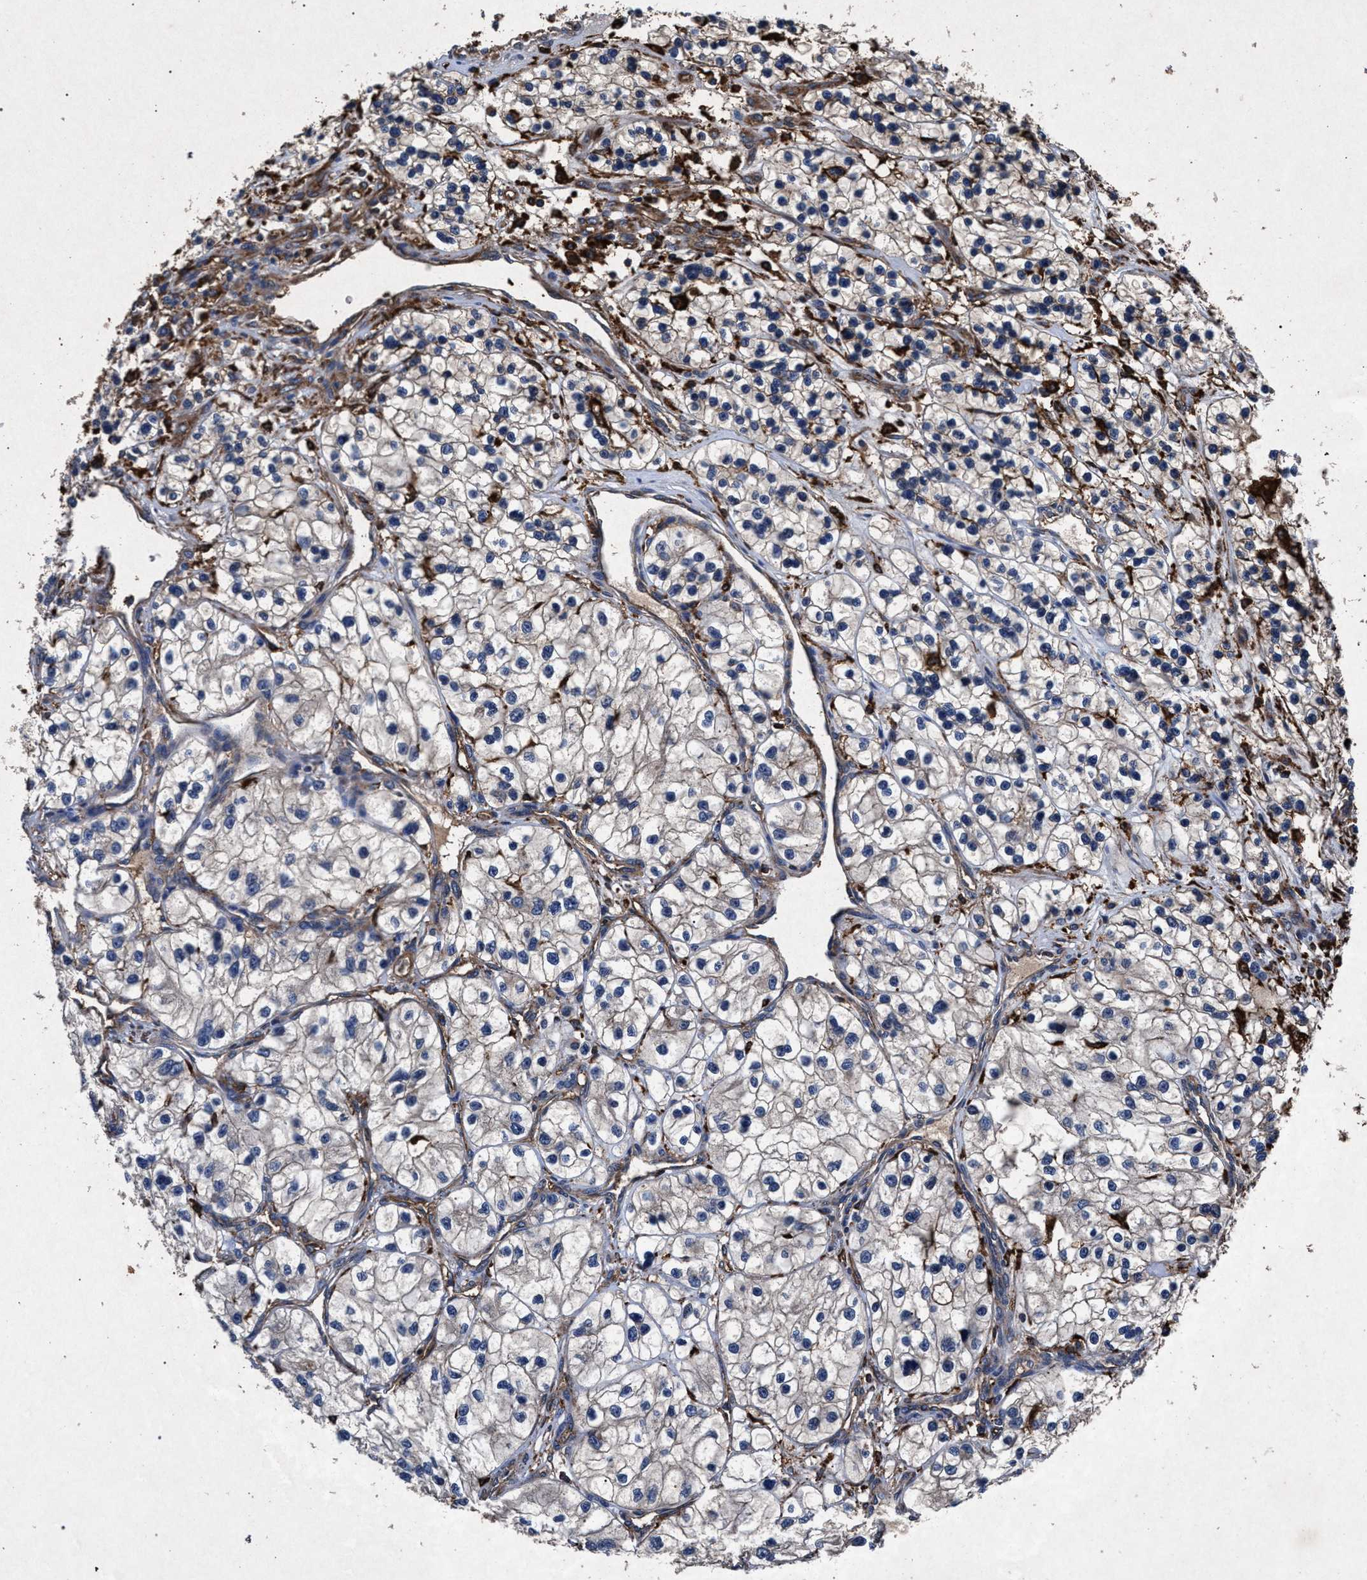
{"staining": {"intensity": "negative", "quantity": "none", "location": "none"}, "tissue": "renal cancer", "cell_type": "Tumor cells", "image_type": "cancer", "snomed": [{"axis": "morphology", "description": "Adenocarcinoma, NOS"}, {"axis": "topography", "description": "Kidney"}], "caption": "High power microscopy histopathology image of an IHC histopathology image of adenocarcinoma (renal), revealing no significant staining in tumor cells.", "gene": "MARCKS", "patient": {"sex": "female", "age": 57}}